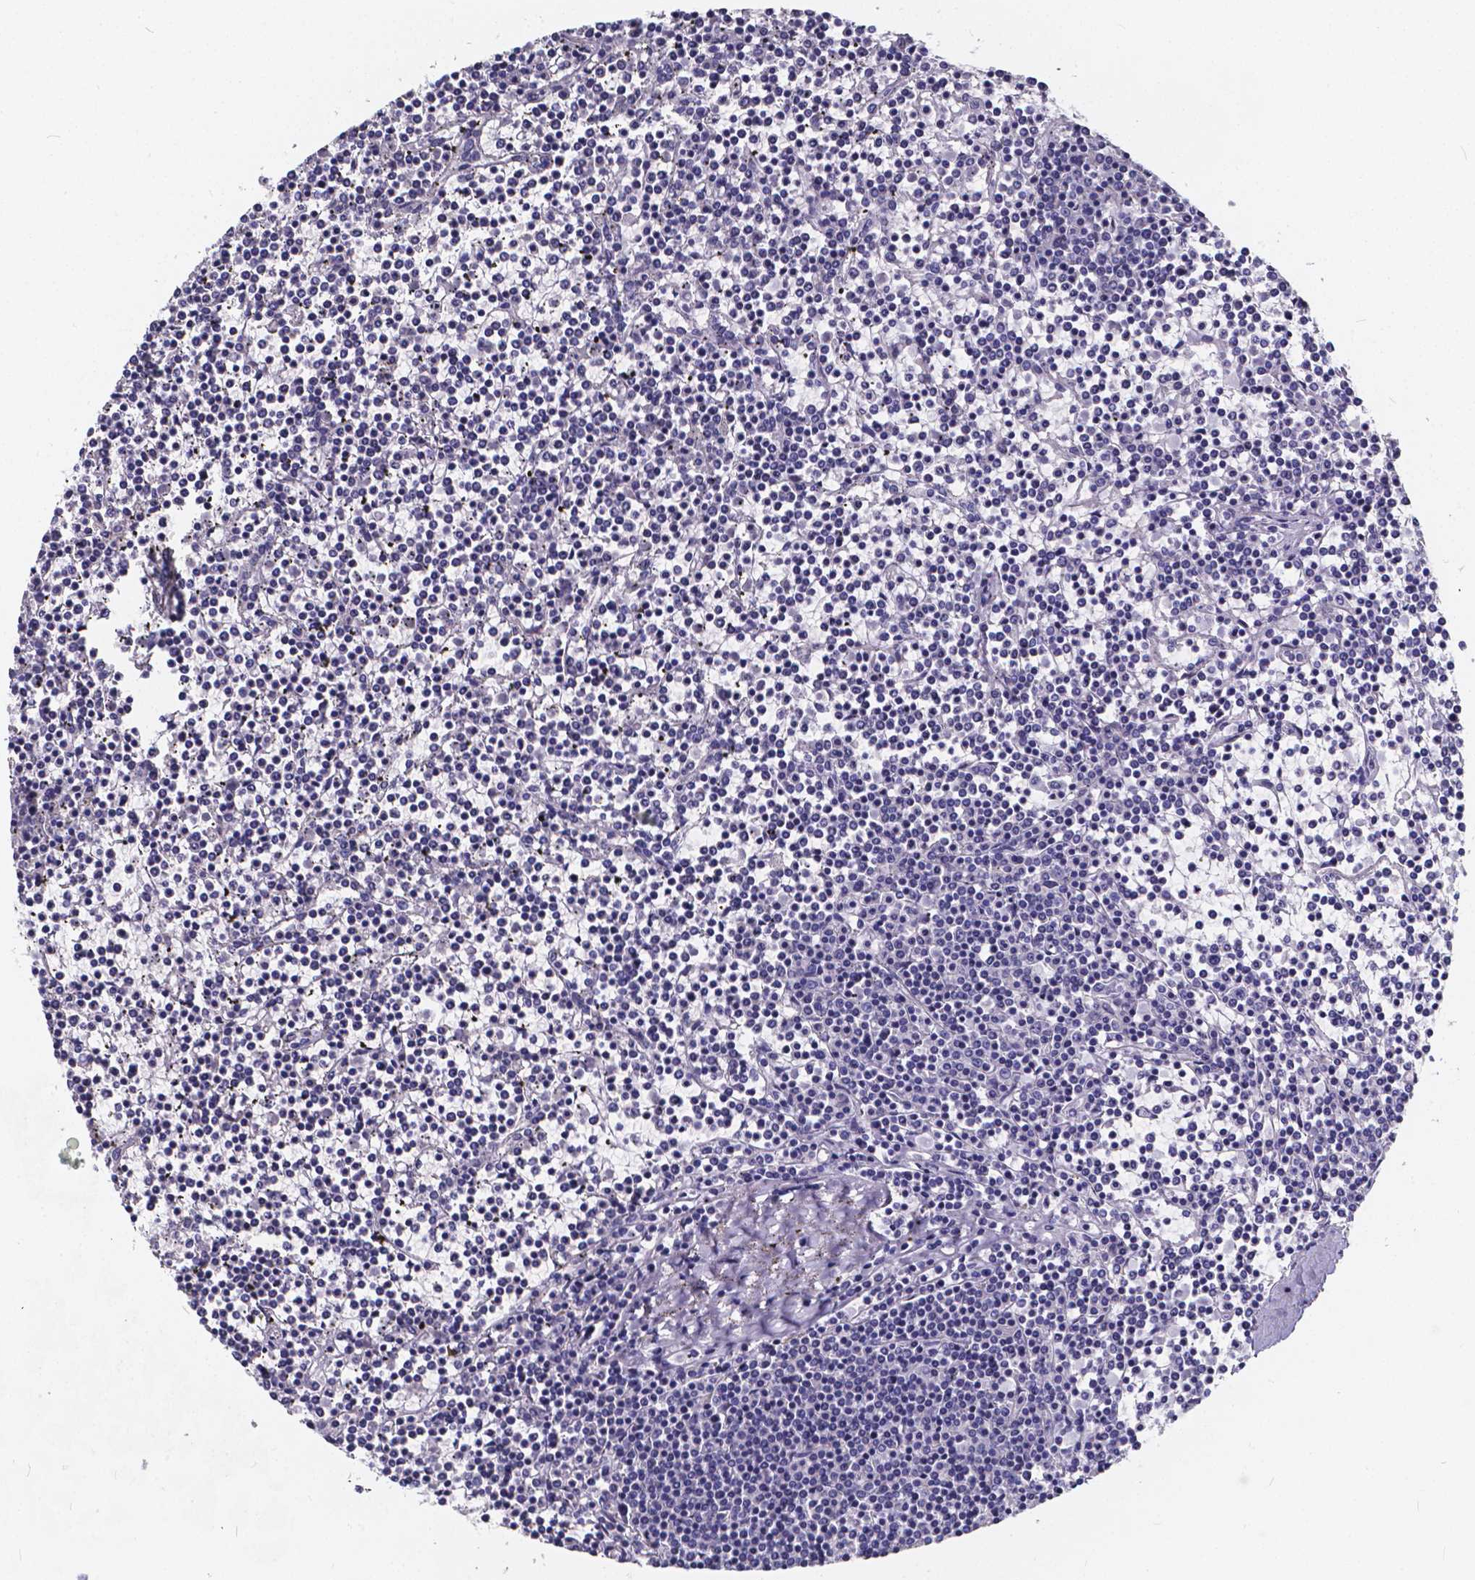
{"staining": {"intensity": "negative", "quantity": "none", "location": "none"}, "tissue": "lymphoma", "cell_type": "Tumor cells", "image_type": "cancer", "snomed": [{"axis": "morphology", "description": "Malignant lymphoma, non-Hodgkin's type, Low grade"}, {"axis": "topography", "description": "Spleen"}], "caption": "Protein analysis of malignant lymphoma, non-Hodgkin's type (low-grade) shows no significant staining in tumor cells.", "gene": "SPEF2", "patient": {"sex": "female", "age": 19}}